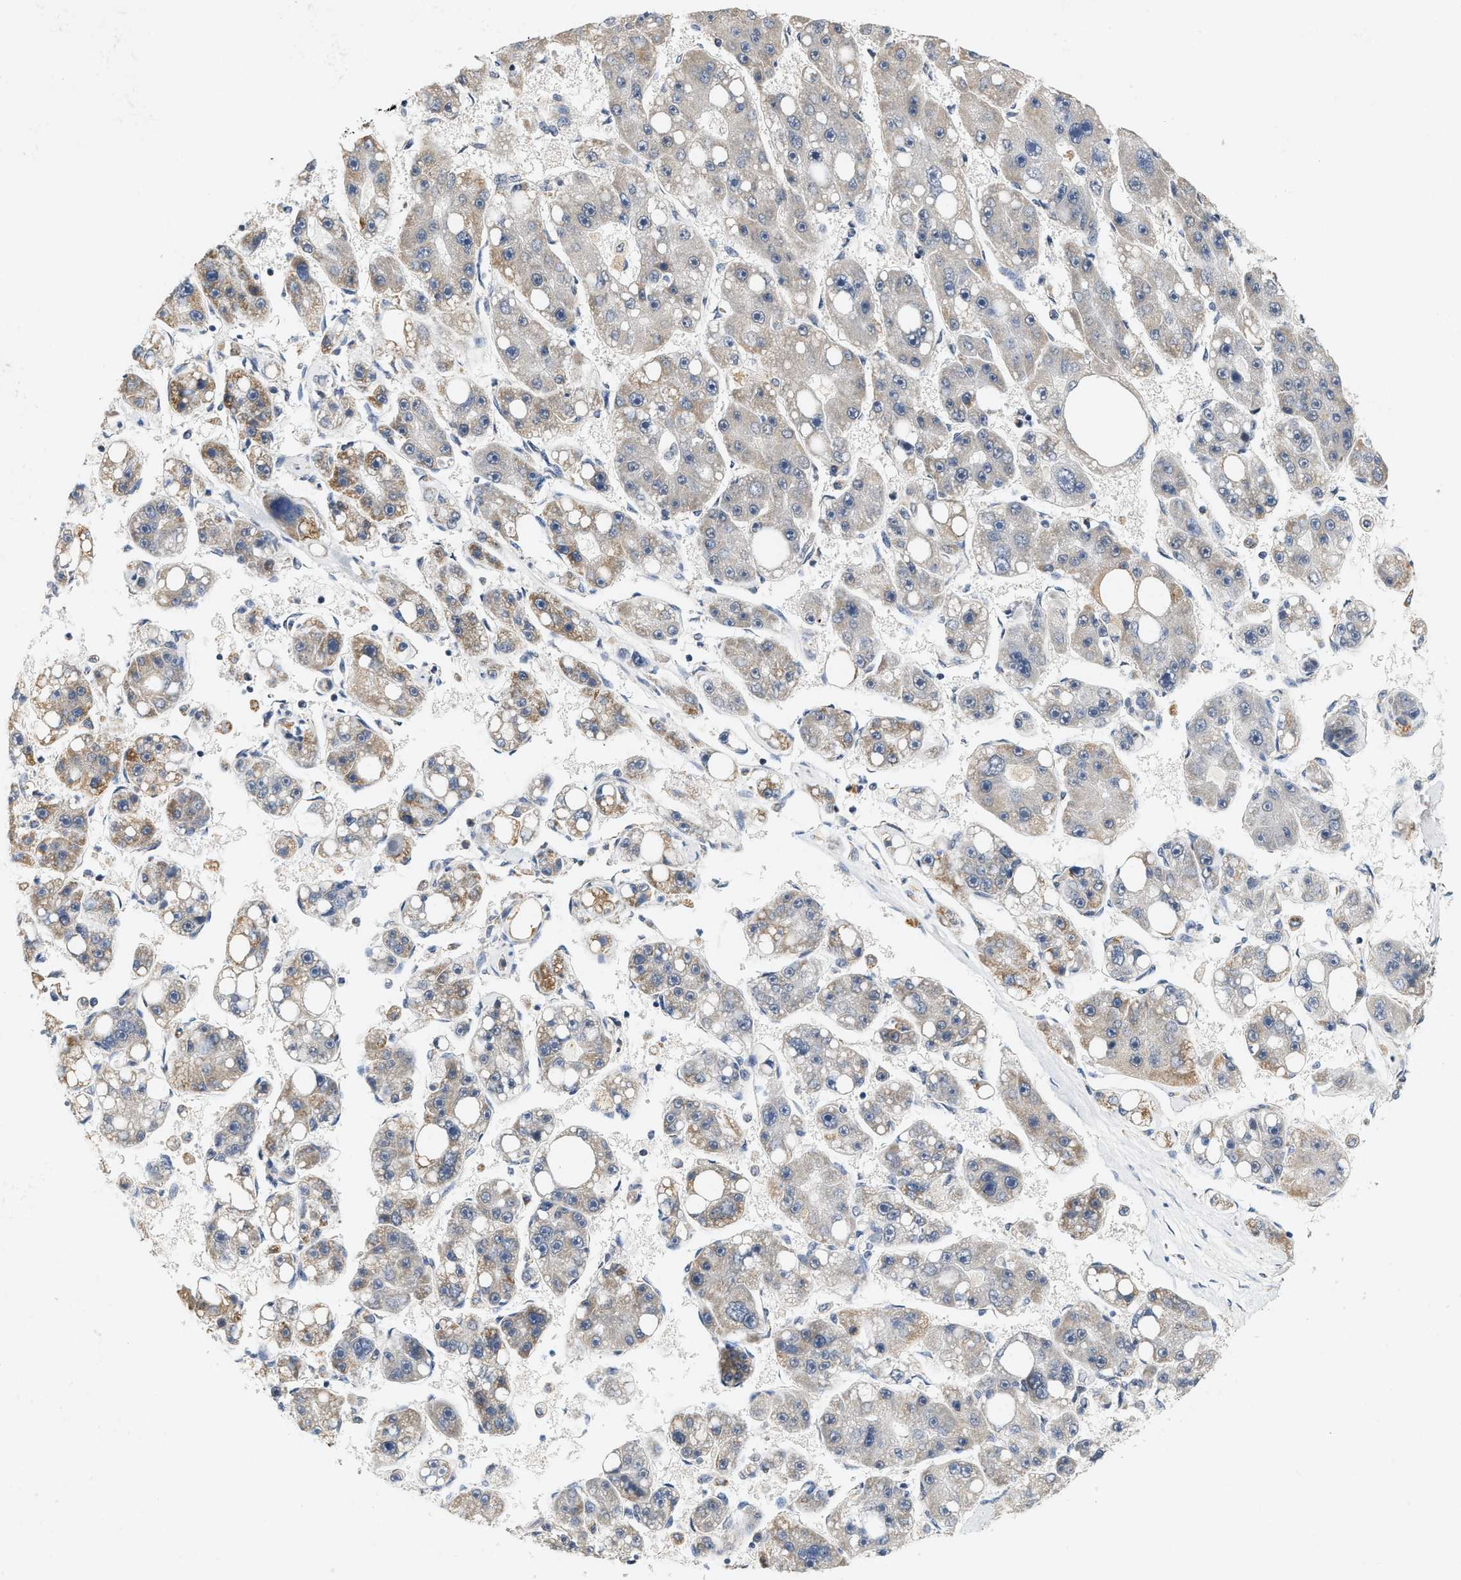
{"staining": {"intensity": "weak", "quantity": "25%-75%", "location": "cytoplasmic/membranous"}, "tissue": "liver cancer", "cell_type": "Tumor cells", "image_type": "cancer", "snomed": [{"axis": "morphology", "description": "Carcinoma, Hepatocellular, NOS"}, {"axis": "topography", "description": "Liver"}], "caption": "Liver hepatocellular carcinoma stained with DAB (3,3'-diaminobenzidine) IHC exhibits low levels of weak cytoplasmic/membranous positivity in approximately 25%-75% of tumor cells.", "gene": "GIGYF1", "patient": {"sex": "female", "age": 61}}